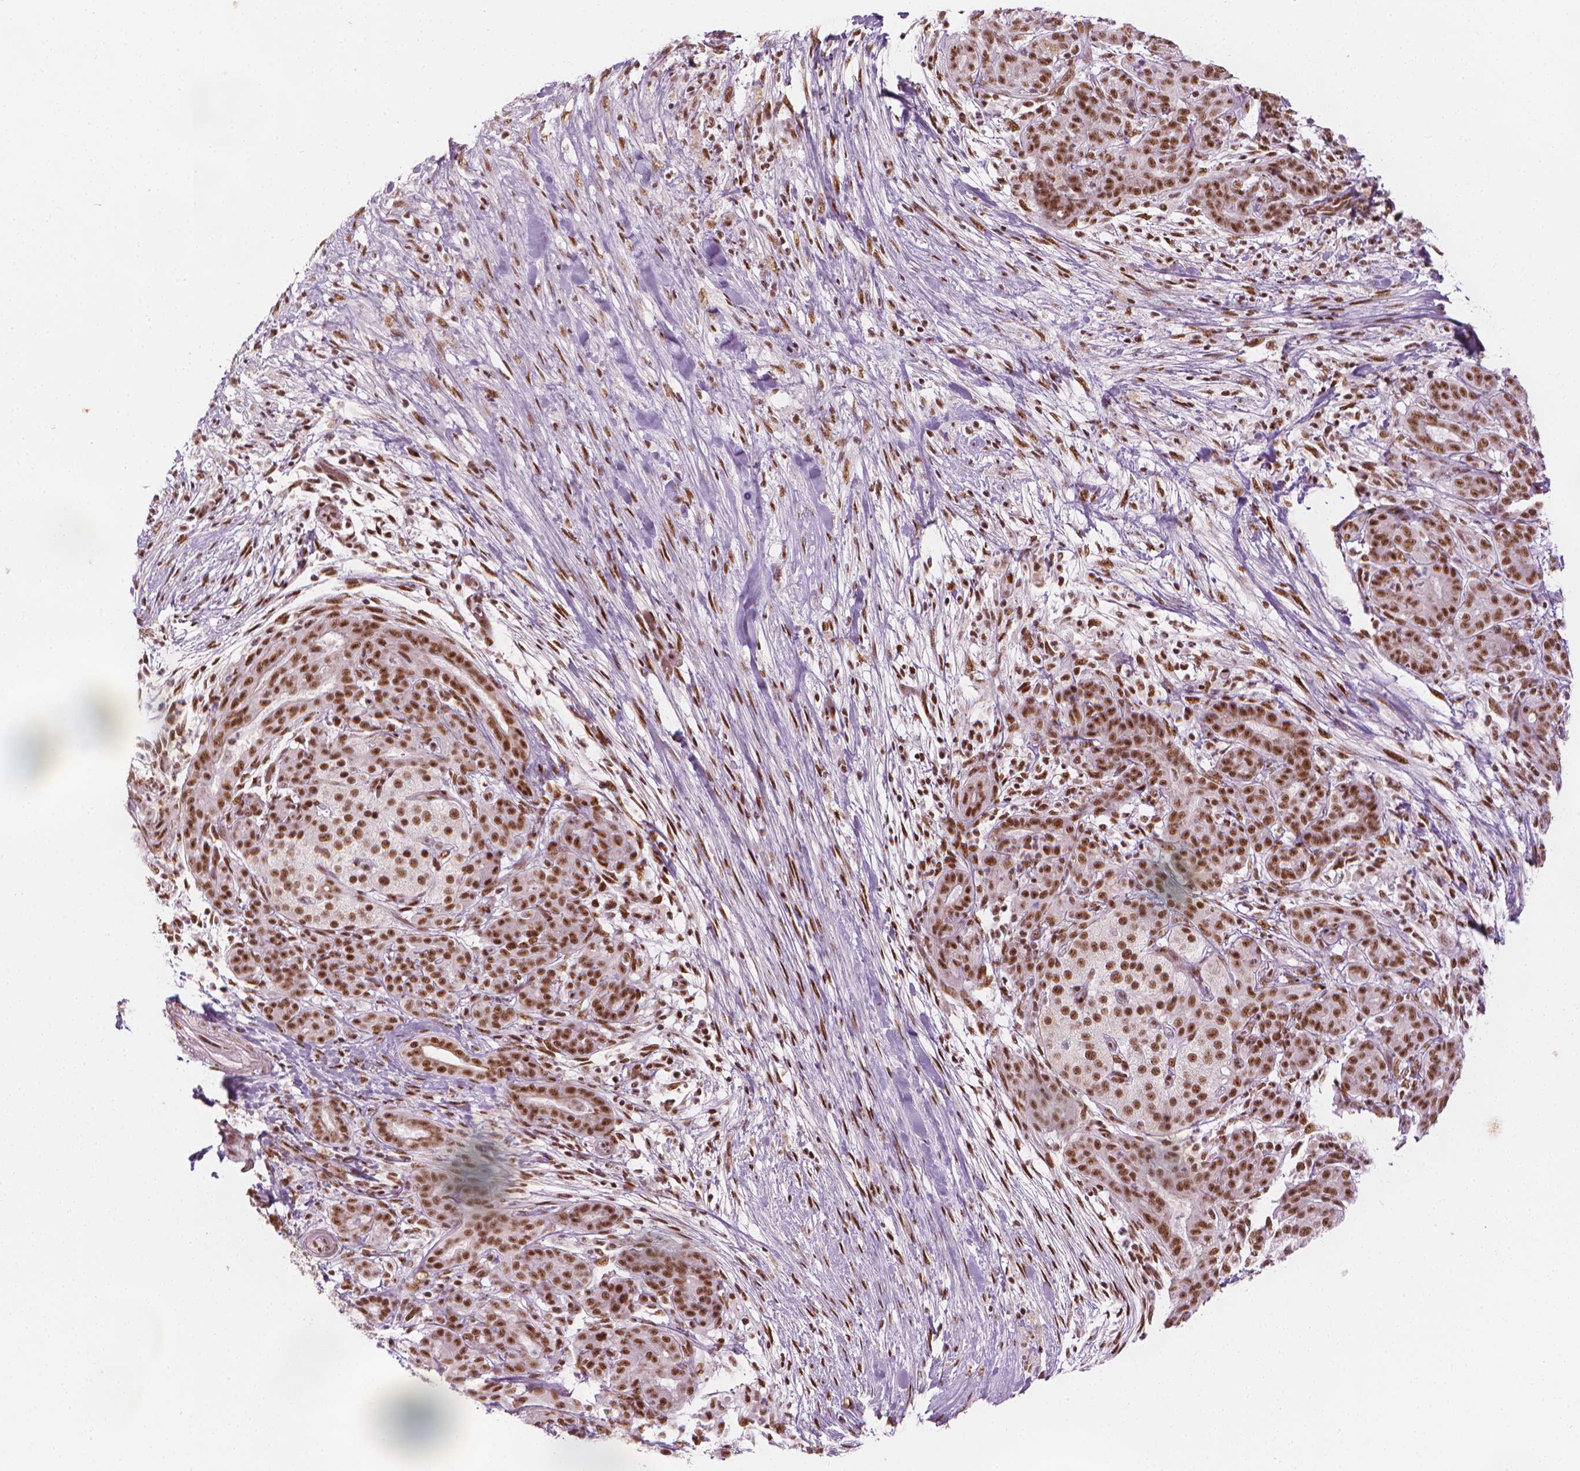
{"staining": {"intensity": "strong", "quantity": ">75%", "location": "nuclear"}, "tissue": "pancreatic cancer", "cell_type": "Tumor cells", "image_type": "cancer", "snomed": [{"axis": "morphology", "description": "Adenocarcinoma, NOS"}, {"axis": "topography", "description": "Pancreas"}], "caption": "Immunohistochemical staining of pancreatic cancer exhibits strong nuclear protein staining in approximately >75% of tumor cells.", "gene": "ELF2", "patient": {"sex": "male", "age": 44}}